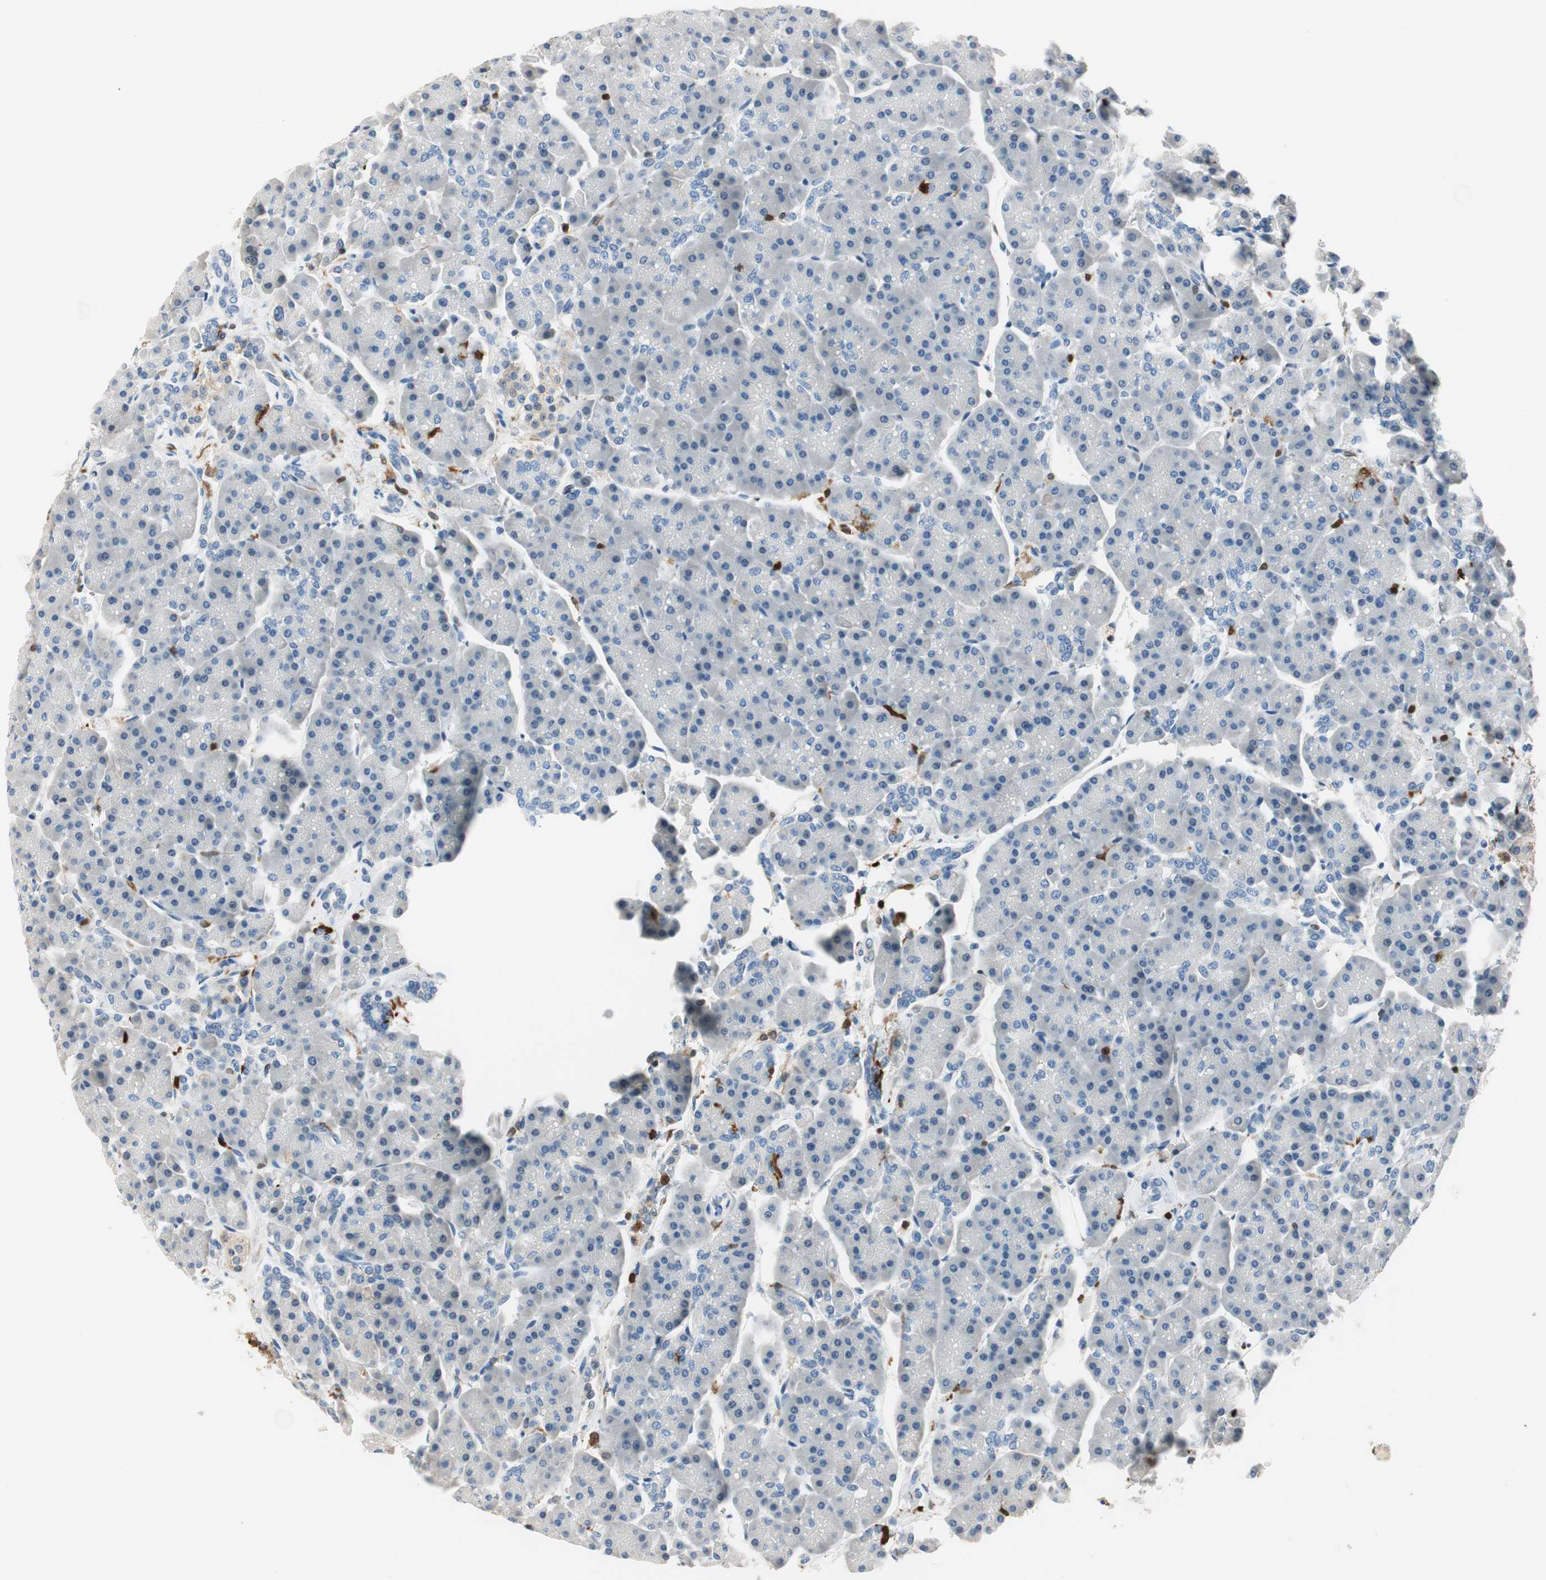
{"staining": {"intensity": "negative", "quantity": "none", "location": "none"}, "tissue": "pancreas", "cell_type": "Exocrine glandular cells", "image_type": "normal", "snomed": [{"axis": "morphology", "description": "Normal tissue, NOS"}, {"axis": "topography", "description": "Pancreas"}], "caption": "Immunohistochemical staining of normal pancreas exhibits no significant positivity in exocrine glandular cells. Brightfield microscopy of IHC stained with DAB (brown) and hematoxylin (blue), captured at high magnification.", "gene": "COTL1", "patient": {"sex": "female", "age": 70}}